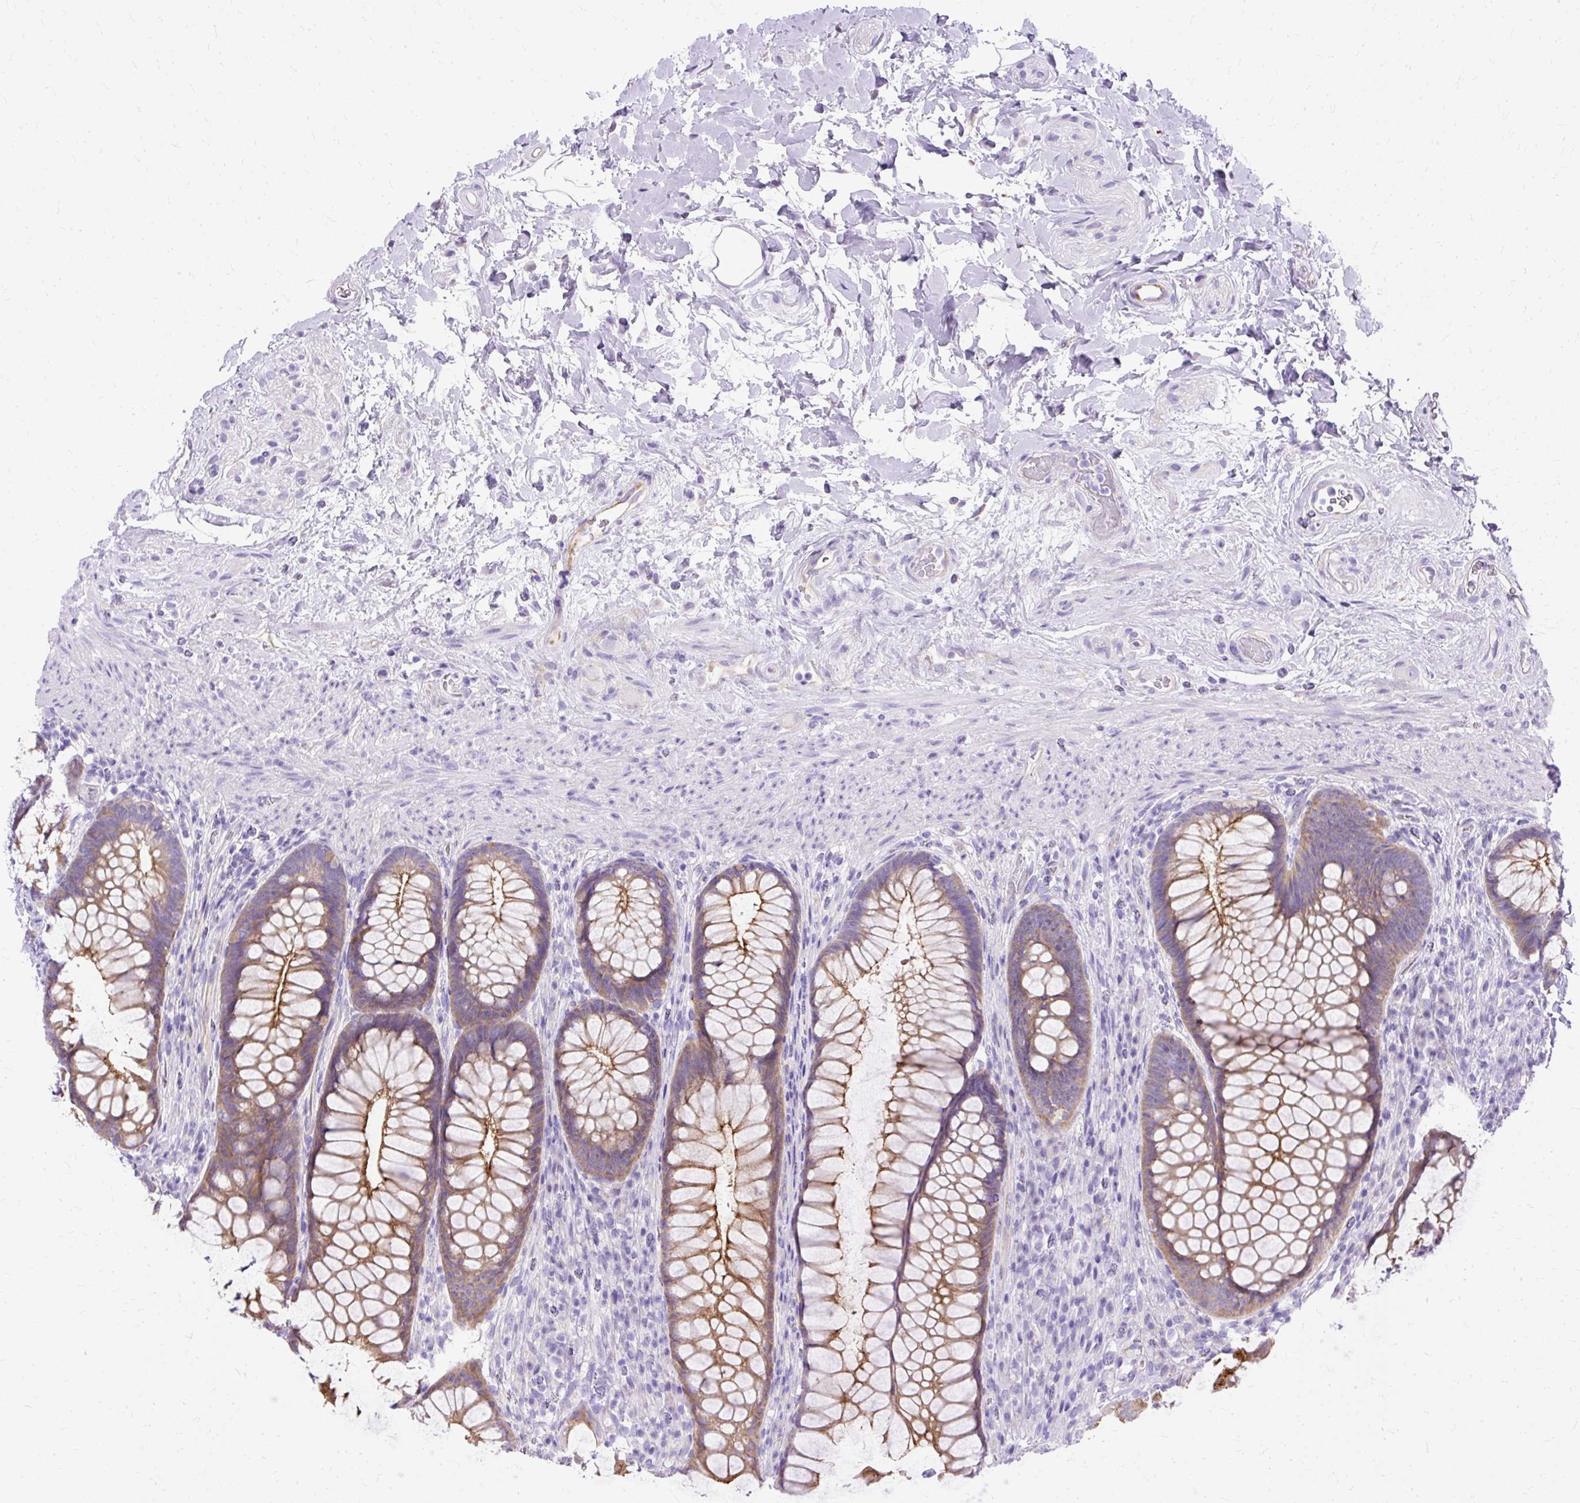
{"staining": {"intensity": "moderate", "quantity": ">75%", "location": "cytoplasmic/membranous"}, "tissue": "rectum", "cell_type": "Glandular cells", "image_type": "normal", "snomed": [{"axis": "morphology", "description": "Normal tissue, NOS"}, {"axis": "topography", "description": "Rectum"}], "caption": "Immunohistochemical staining of normal rectum exhibits medium levels of moderate cytoplasmic/membranous staining in approximately >75% of glandular cells.", "gene": "MYO6", "patient": {"sex": "male", "age": 53}}